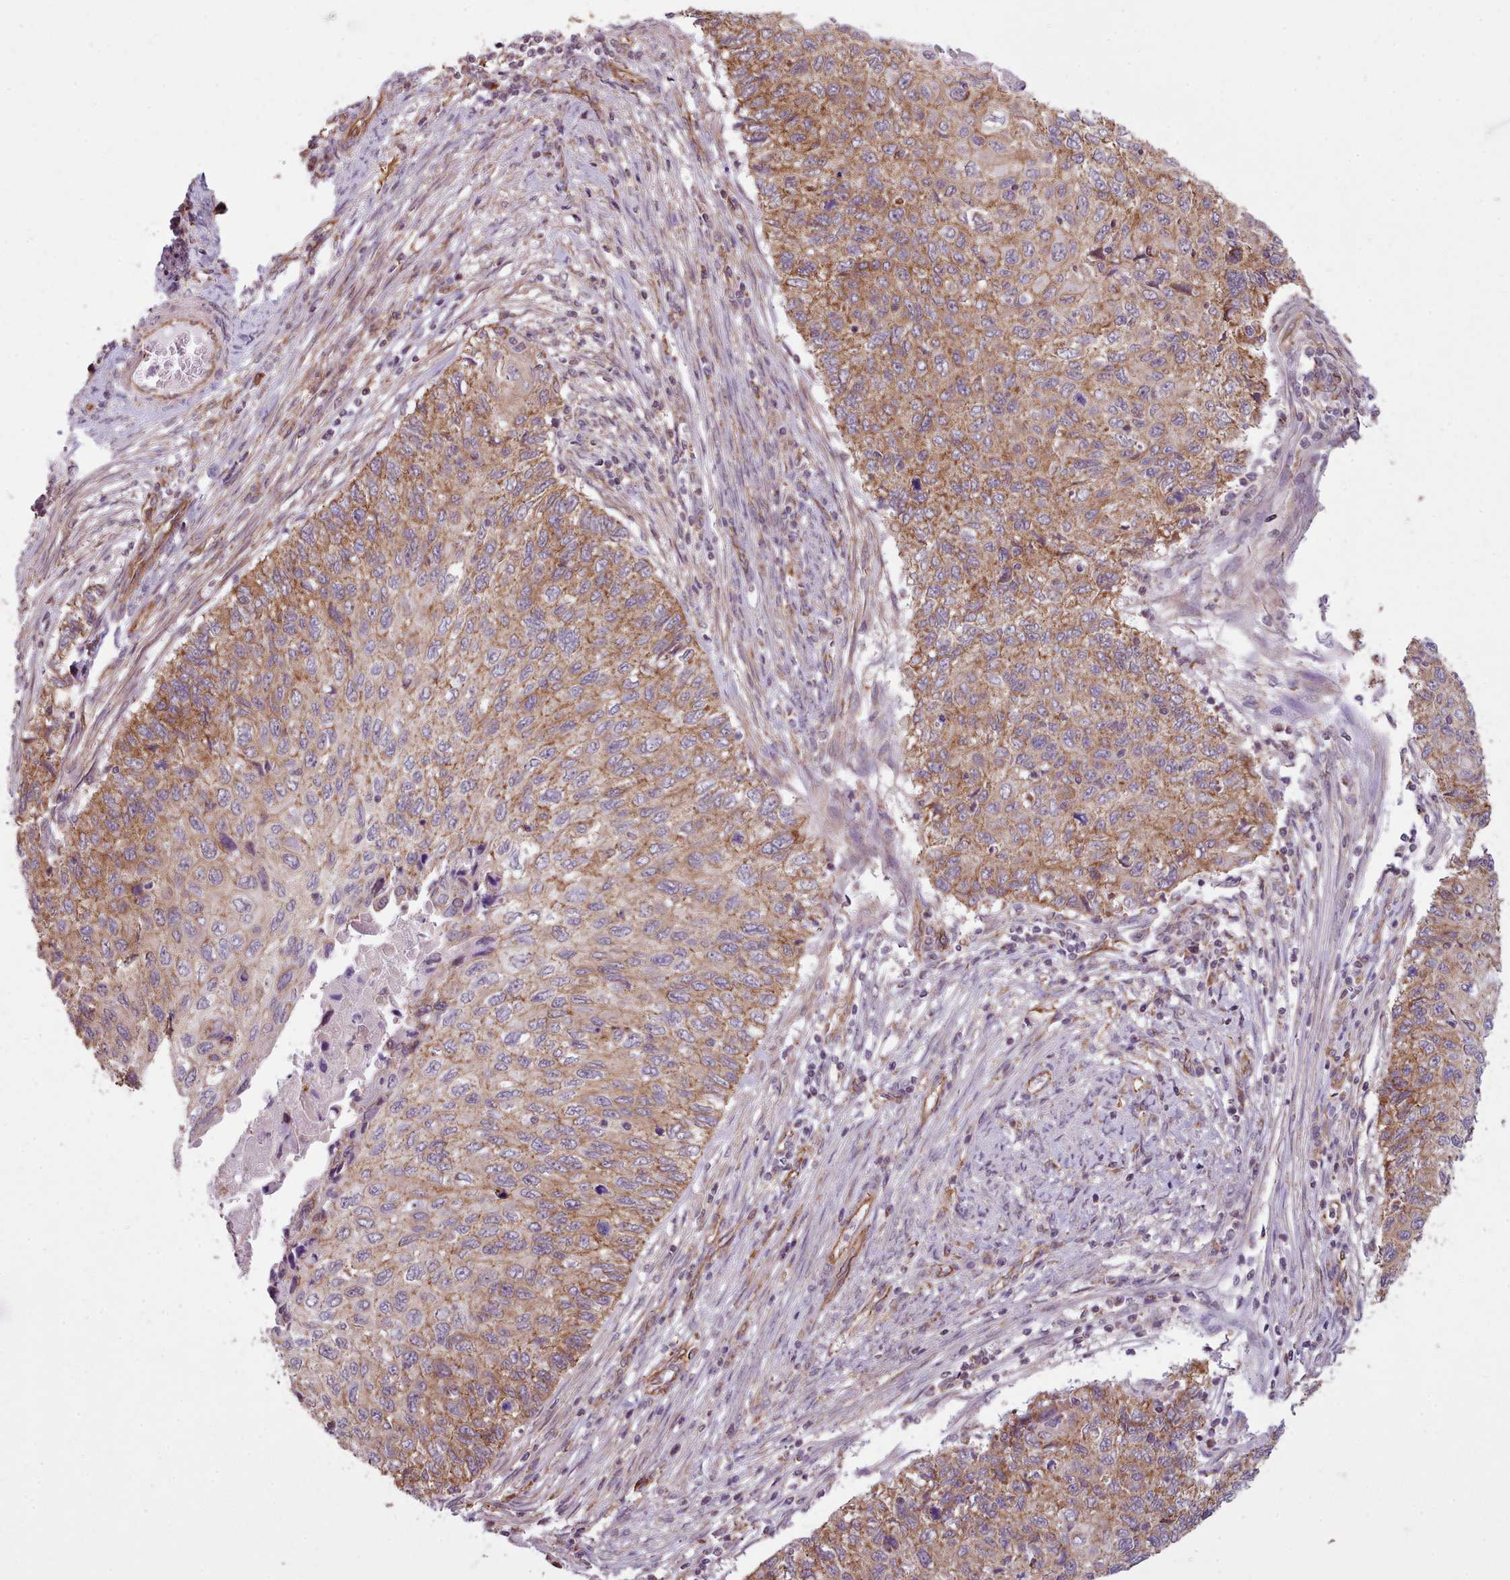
{"staining": {"intensity": "moderate", "quantity": ">75%", "location": "cytoplasmic/membranous"}, "tissue": "cervical cancer", "cell_type": "Tumor cells", "image_type": "cancer", "snomed": [{"axis": "morphology", "description": "Squamous cell carcinoma, NOS"}, {"axis": "topography", "description": "Cervix"}], "caption": "A histopathology image of human cervical cancer (squamous cell carcinoma) stained for a protein displays moderate cytoplasmic/membranous brown staining in tumor cells.", "gene": "MRPL46", "patient": {"sex": "female", "age": 70}}